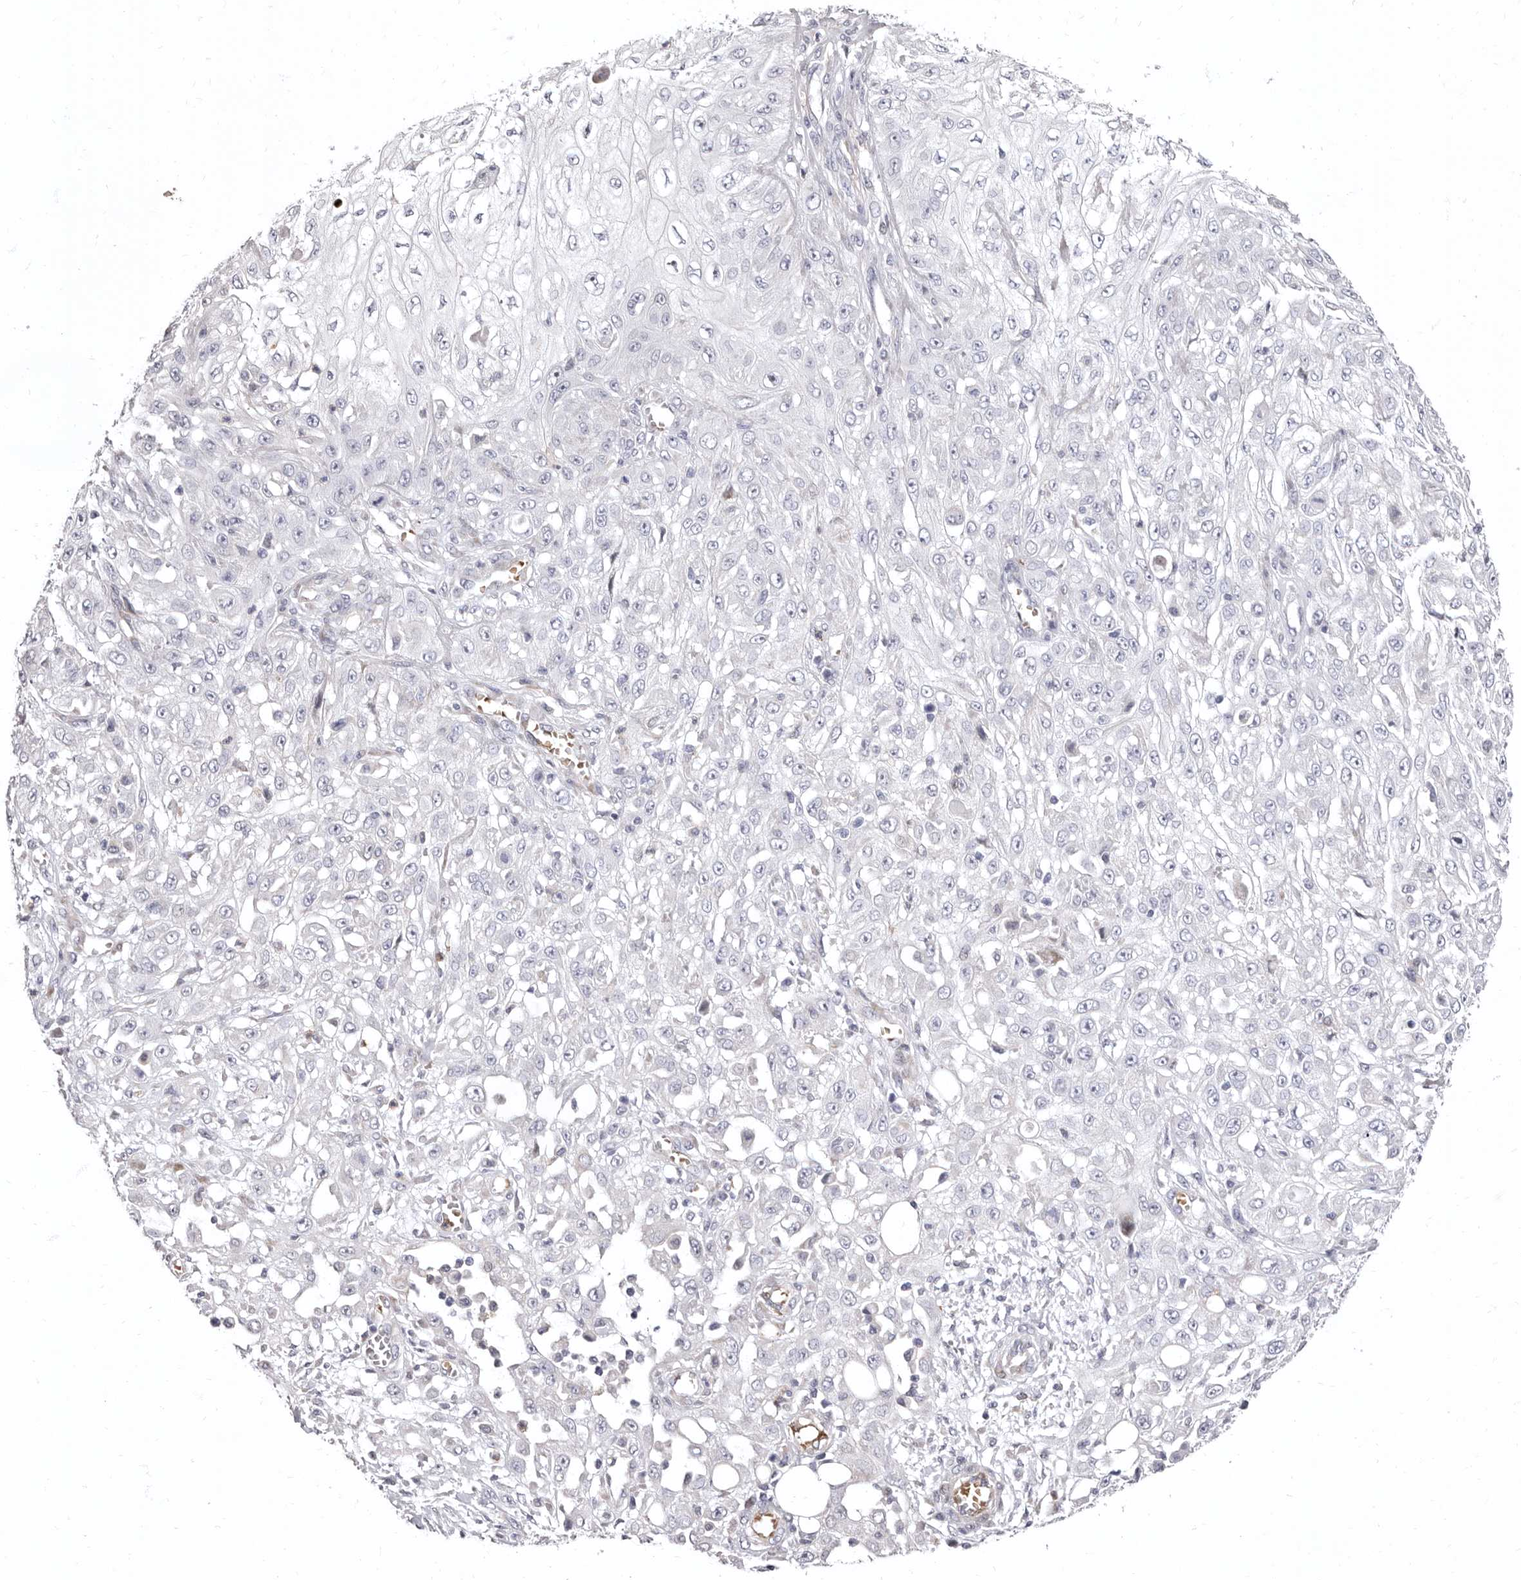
{"staining": {"intensity": "negative", "quantity": "none", "location": "none"}, "tissue": "skin cancer", "cell_type": "Tumor cells", "image_type": "cancer", "snomed": [{"axis": "morphology", "description": "Squamous cell carcinoma, NOS"}, {"axis": "morphology", "description": "Squamous cell carcinoma, metastatic, NOS"}, {"axis": "topography", "description": "Skin"}, {"axis": "topography", "description": "Lymph node"}], "caption": "High magnification brightfield microscopy of skin squamous cell carcinoma stained with DAB (3,3'-diaminobenzidine) (brown) and counterstained with hematoxylin (blue): tumor cells show no significant positivity.", "gene": "AIDA", "patient": {"sex": "male", "age": 75}}